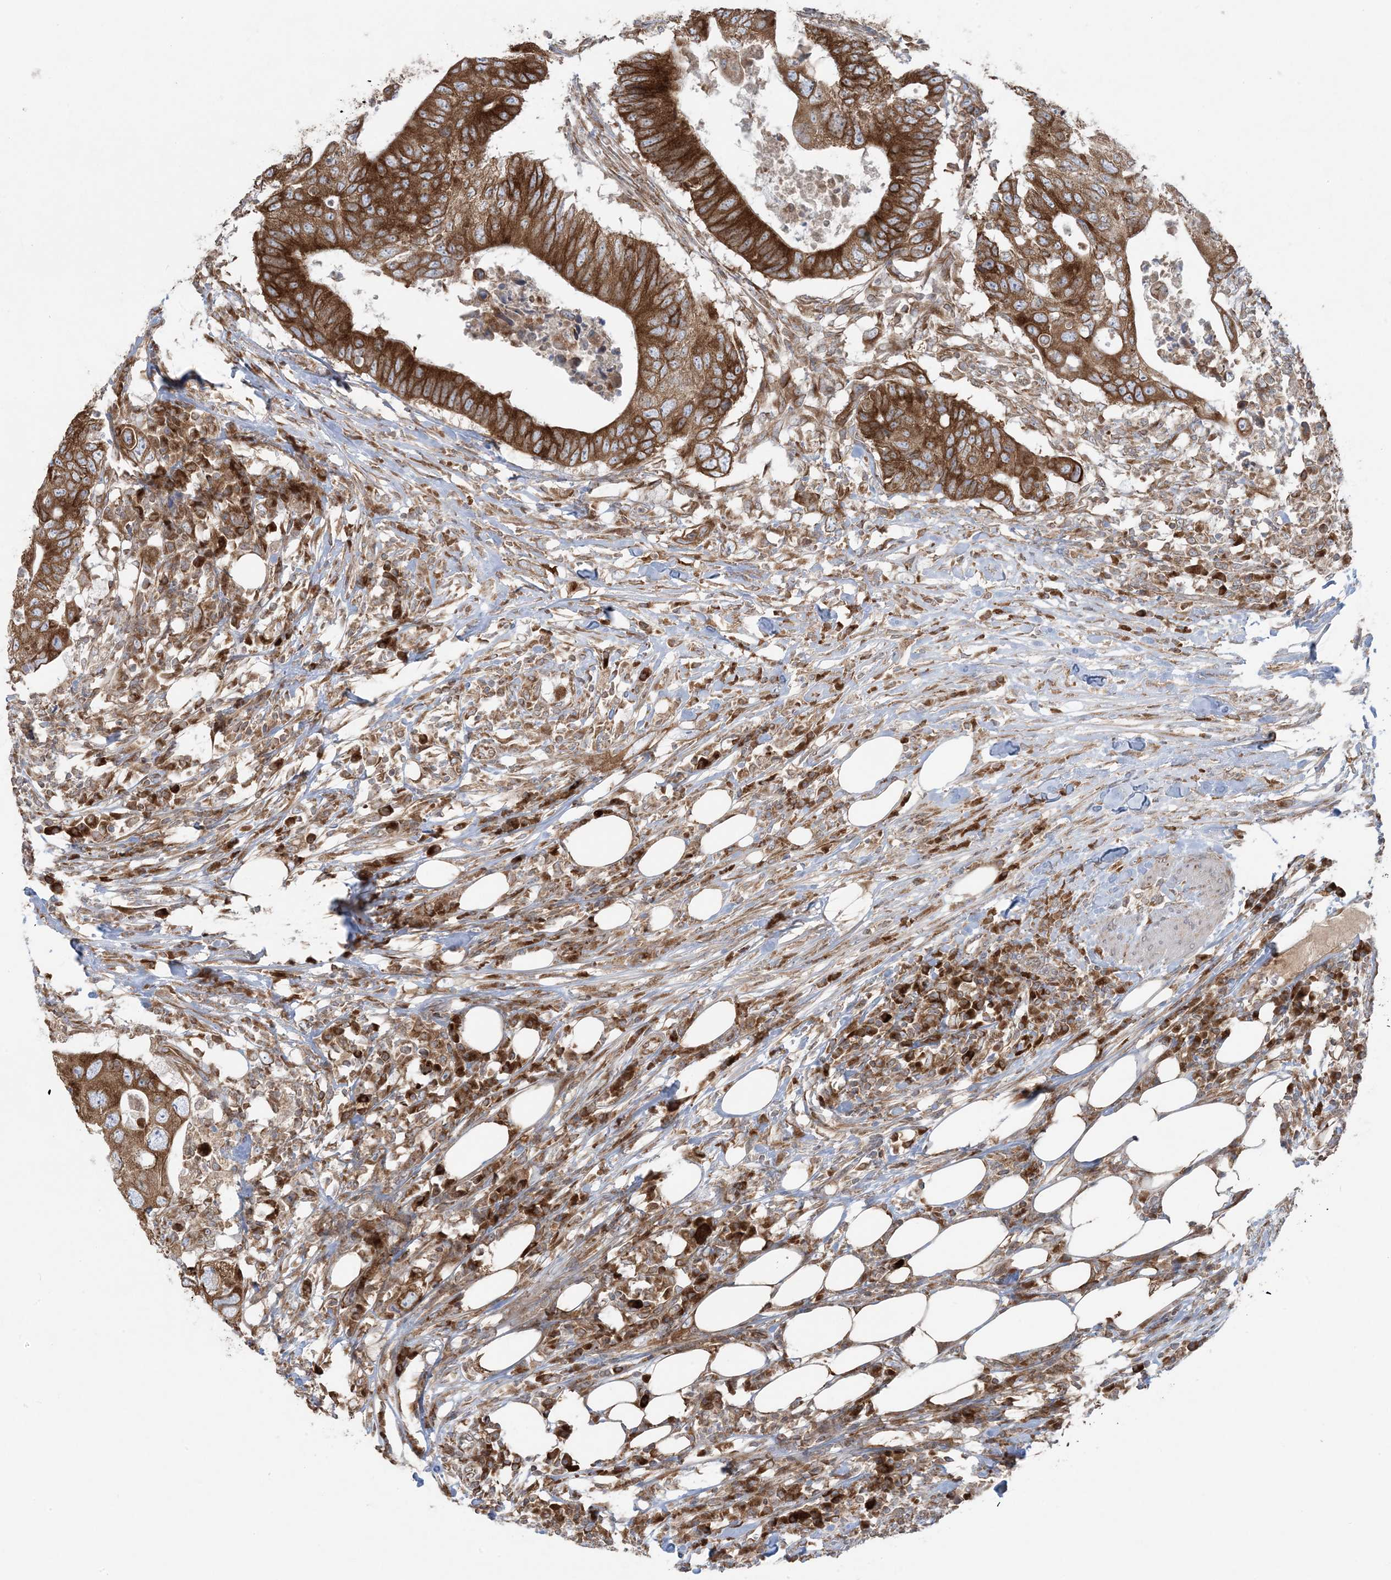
{"staining": {"intensity": "strong", "quantity": ">75%", "location": "cytoplasmic/membranous"}, "tissue": "colorectal cancer", "cell_type": "Tumor cells", "image_type": "cancer", "snomed": [{"axis": "morphology", "description": "Adenocarcinoma, NOS"}, {"axis": "topography", "description": "Colon"}], "caption": "Protein expression analysis of adenocarcinoma (colorectal) shows strong cytoplasmic/membranous staining in about >75% of tumor cells. (DAB (3,3'-diaminobenzidine) IHC, brown staining for protein, blue staining for nuclei).", "gene": "UBXN4", "patient": {"sex": "male", "age": 71}}